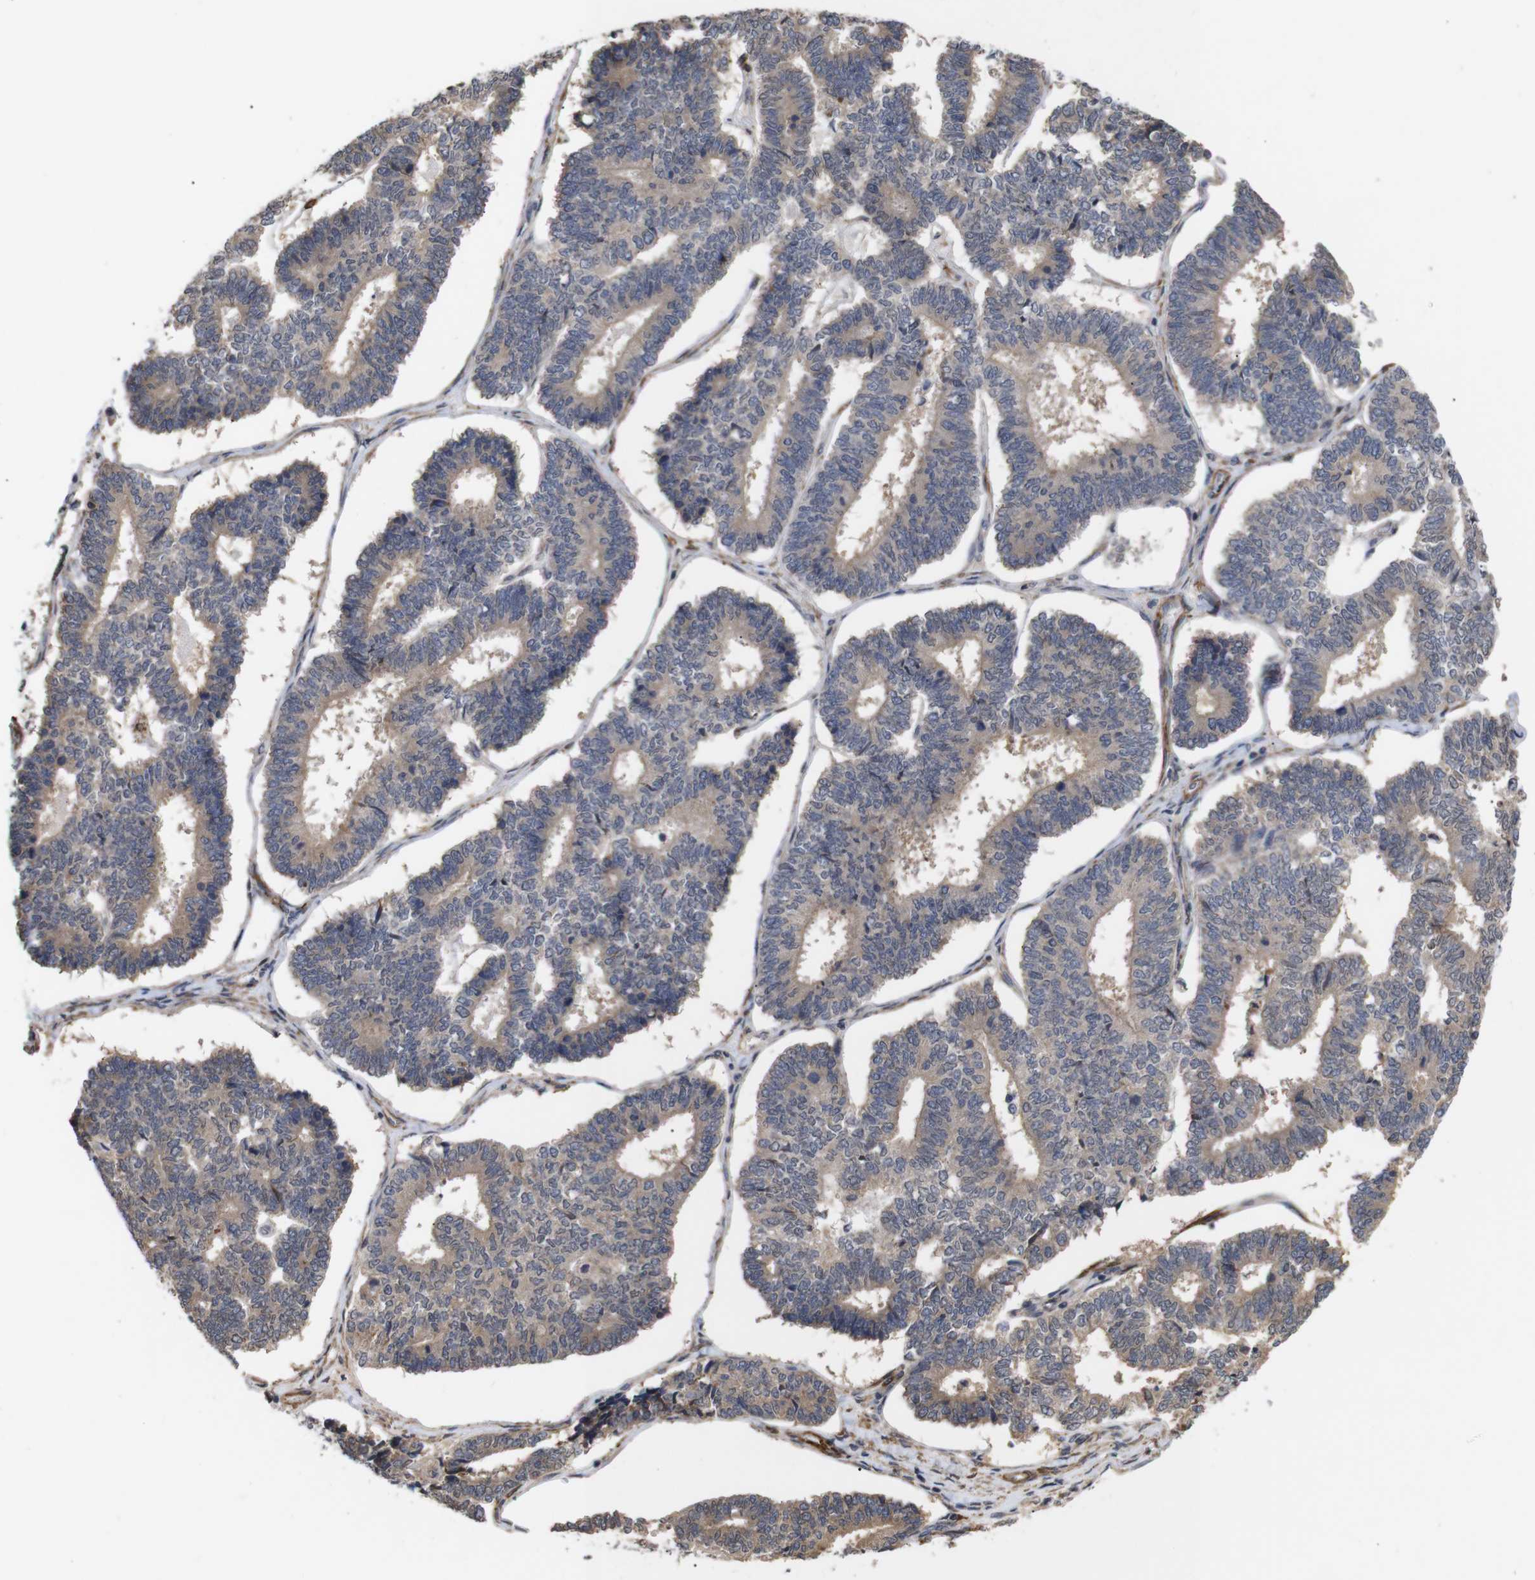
{"staining": {"intensity": "weak", "quantity": ">75%", "location": "cytoplasmic/membranous"}, "tissue": "endometrial cancer", "cell_type": "Tumor cells", "image_type": "cancer", "snomed": [{"axis": "morphology", "description": "Adenocarcinoma, NOS"}, {"axis": "topography", "description": "Endometrium"}], "caption": "A brown stain labels weak cytoplasmic/membranous staining of a protein in human endometrial adenocarcinoma tumor cells. The protein is shown in brown color, while the nuclei are stained blue.", "gene": "PDLIM5", "patient": {"sex": "female", "age": 70}}